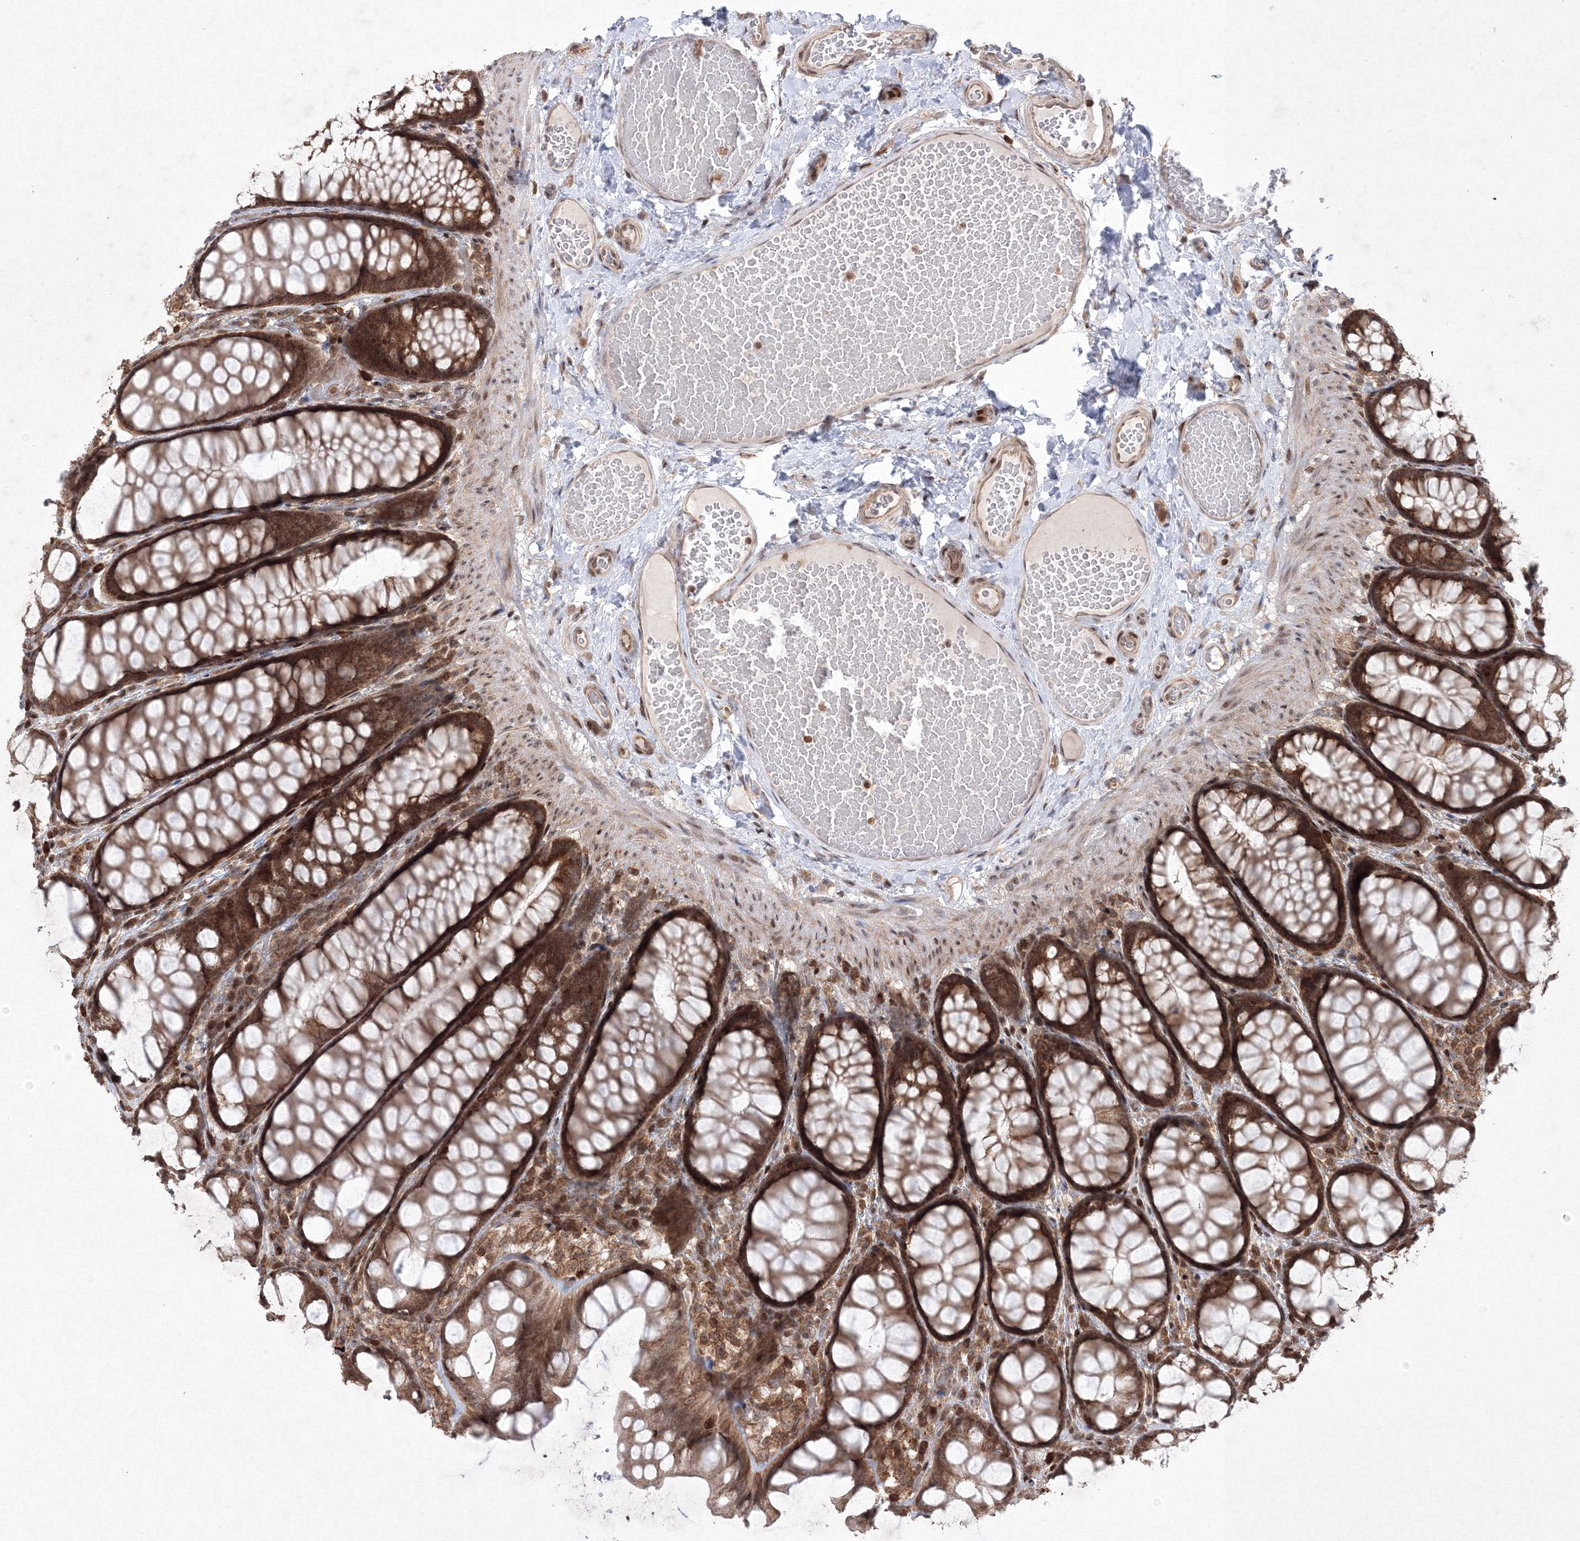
{"staining": {"intensity": "weak", "quantity": "25%-75%", "location": "cytoplasmic/membranous"}, "tissue": "colon", "cell_type": "Endothelial cells", "image_type": "normal", "snomed": [{"axis": "morphology", "description": "Normal tissue, NOS"}, {"axis": "topography", "description": "Colon"}], "caption": "Immunohistochemical staining of normal human colon reveals low levels of weak cytoplasmic/membranous staining in about 25%-75% of endothelial cells. (Stains: DAB in brown, nuclei in blue, Microscopy: brightfield microscopy at high magnification).", "gene": "MKRN2", "patient": {"sex": "male", "age": 47}}